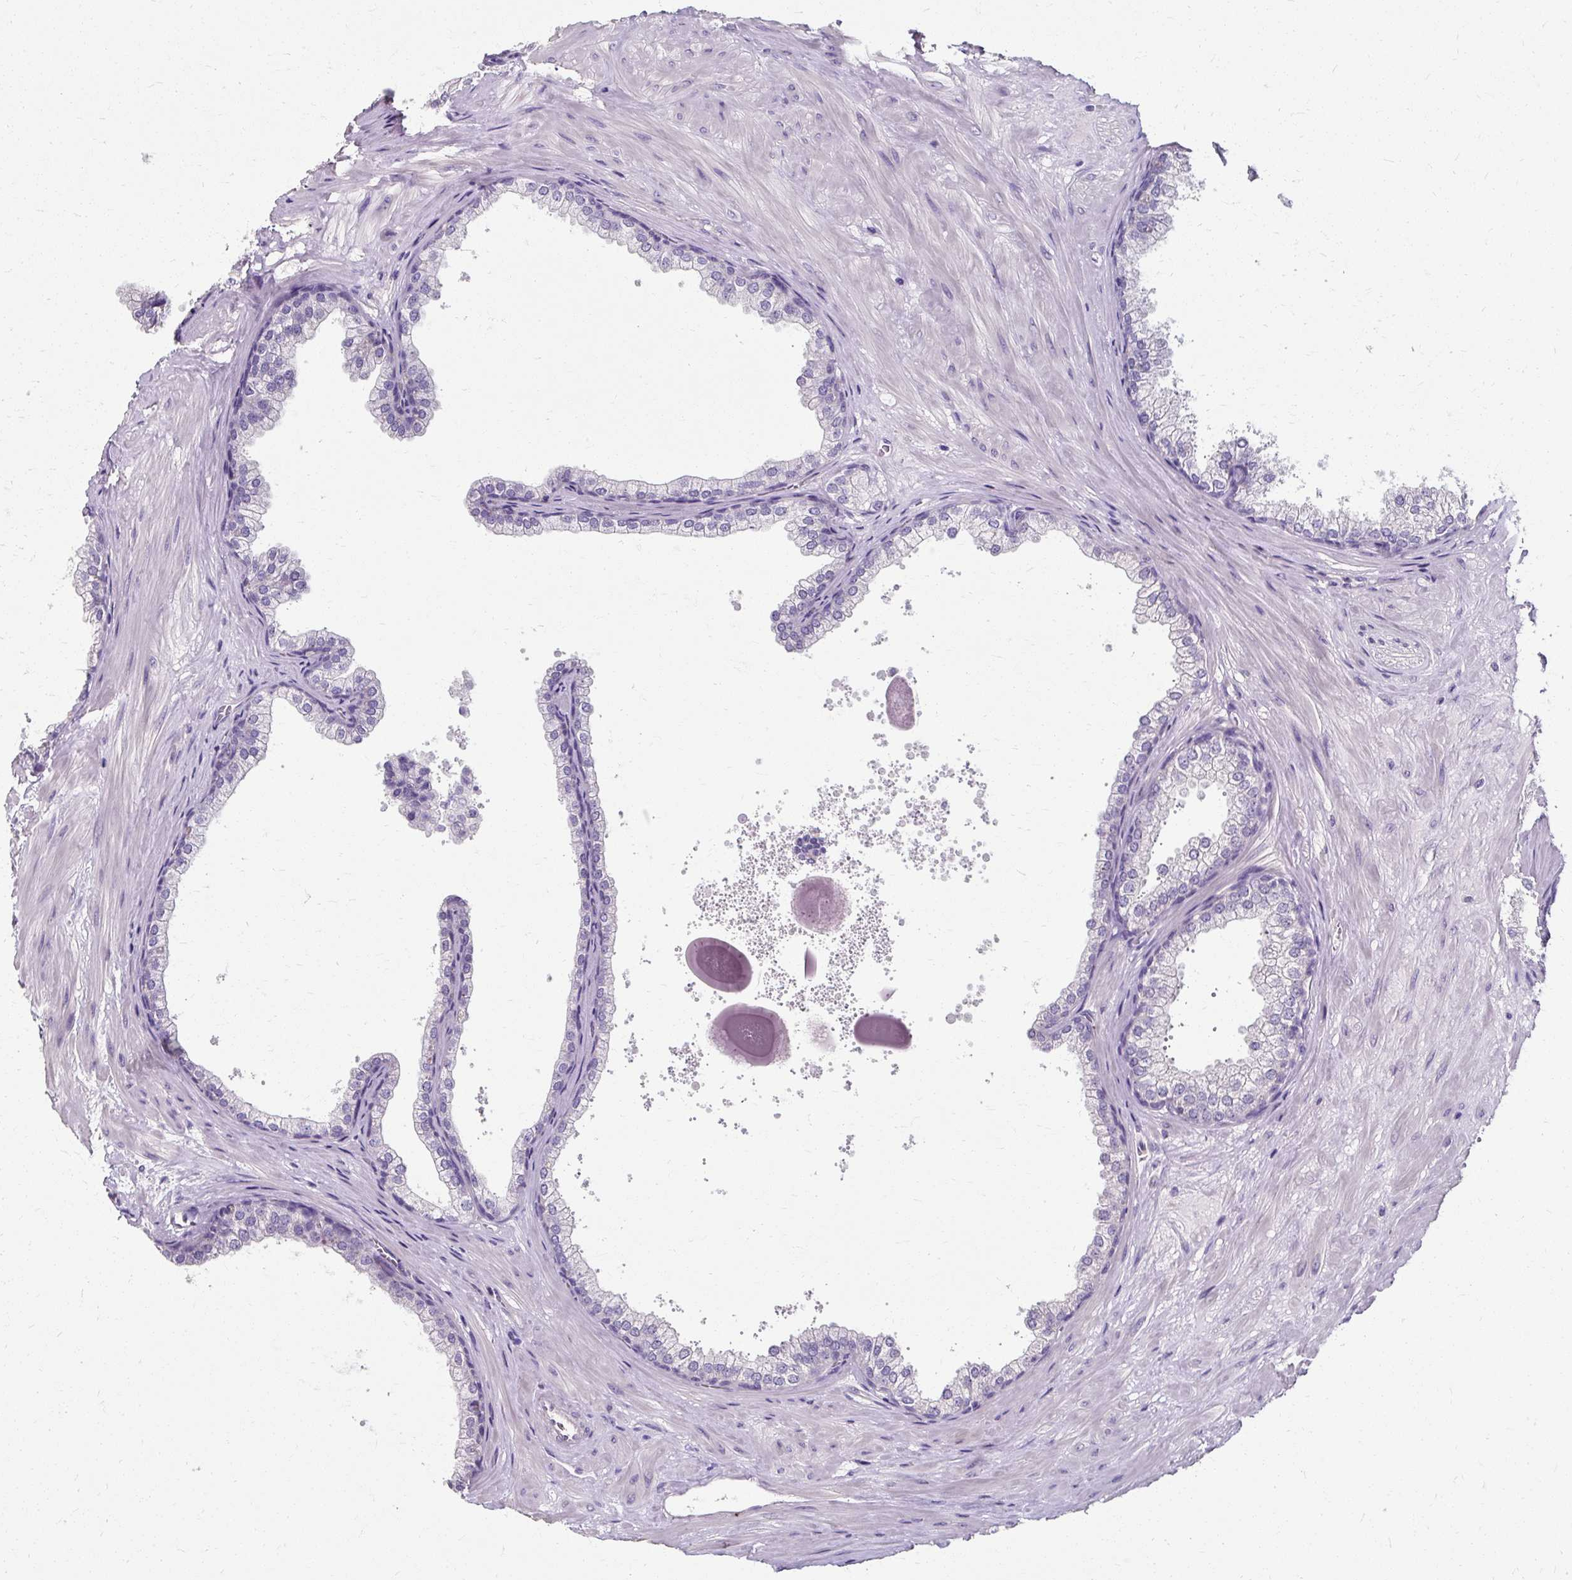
{"staining": {"intensity": "negative", "quantity": "none", "location": "none"}, "tissue": "prostate", "cell_type": "Glandular cells", "image_type": "normal", "snomed": [{"axis": "morphology", "description": "Normal tissue, NOS"}, {"axis": "topography", "description": "Prostate"}], "caption": "There is no significant positivity in glandular cells of prostate.", "gene": "KLHL24", "patient": {"sex": "male", "age": 37}}